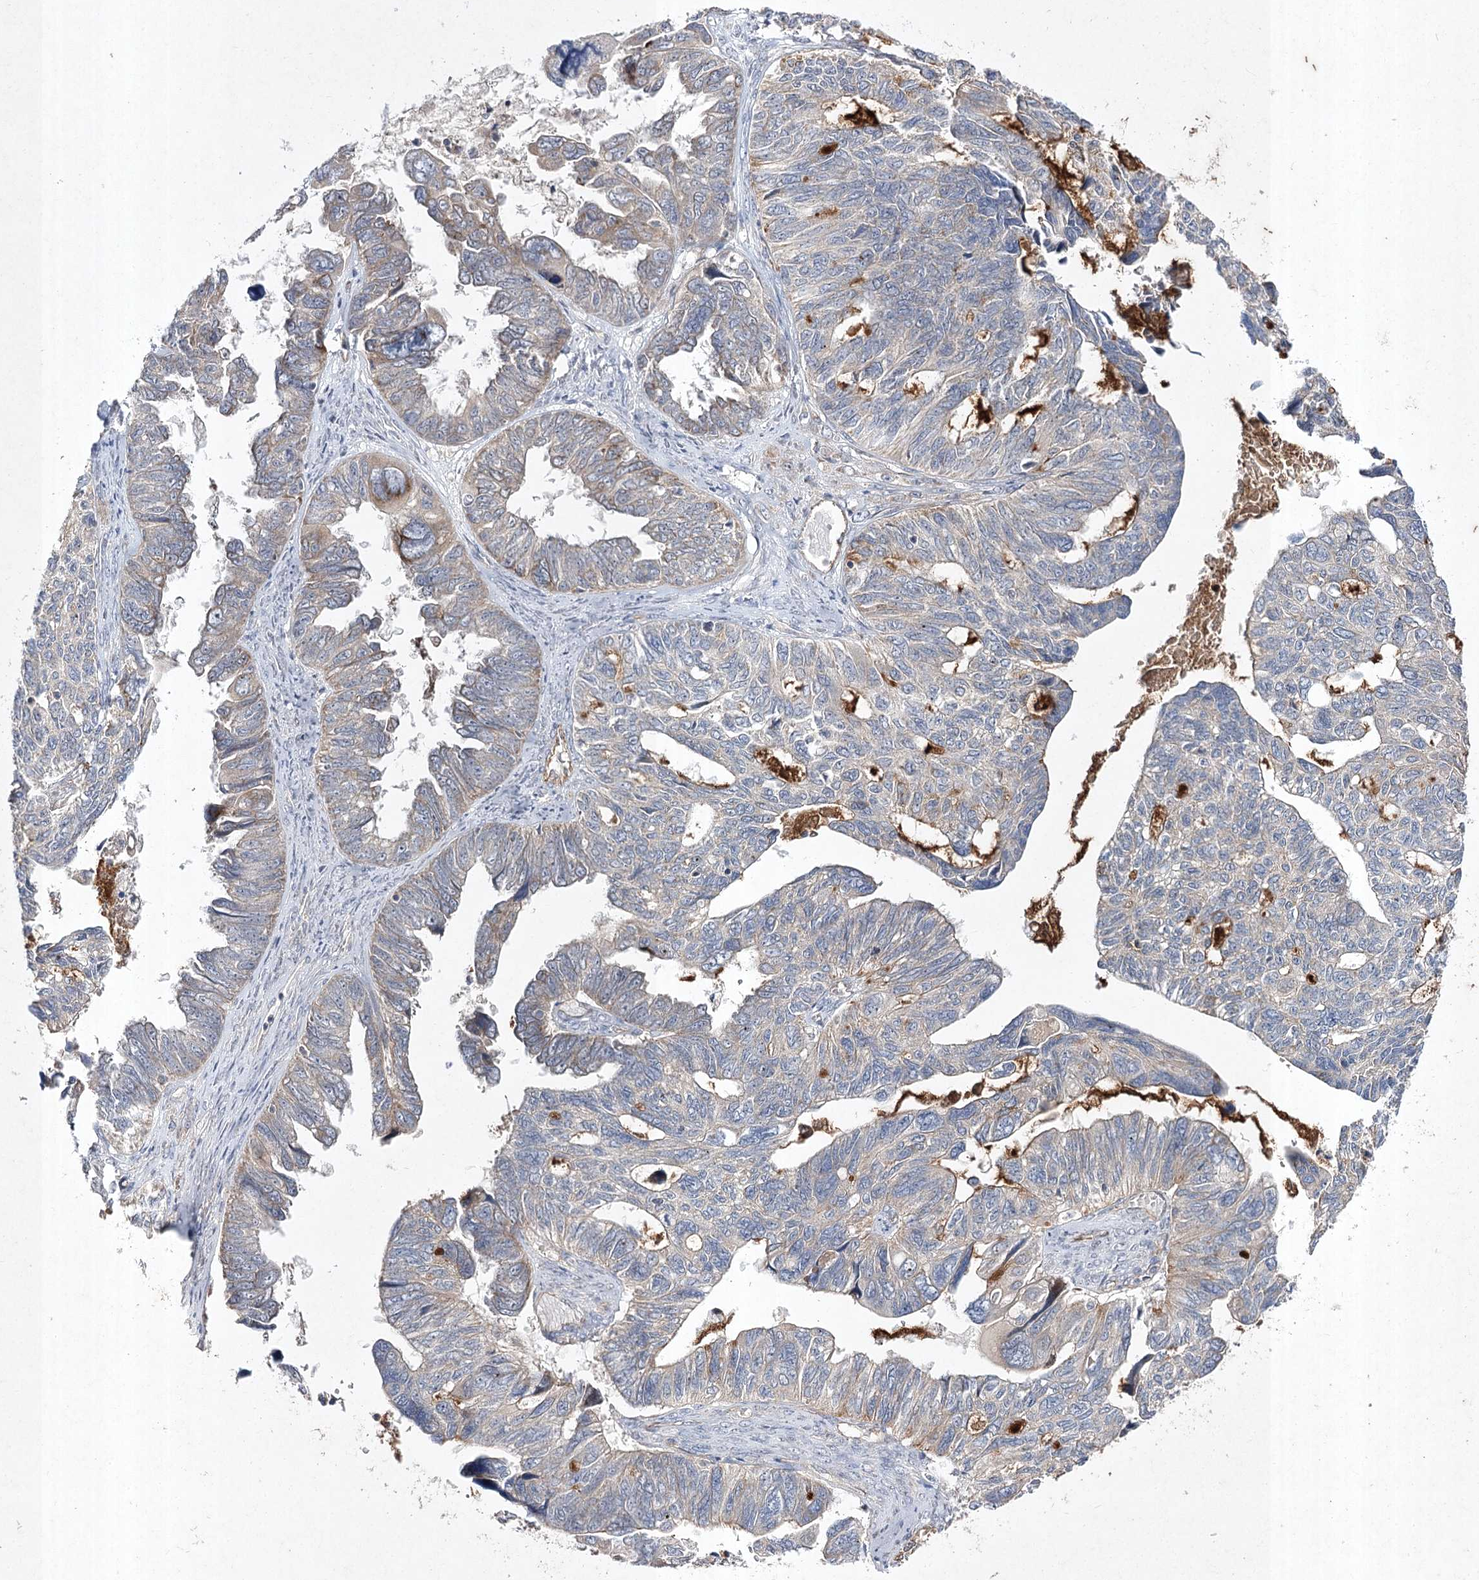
{"staining": {"intensity": "negative", "quantity": "none", "location": "none"}, "tissue": "ovarian cancer", "cell_type": "Tumor cells", "image_type": "cancer", "snomed": [{"axis": "morphology", "description": "Cystadenocarcinoma, serous, NOS"}, {"axis": "topography", "description": "Ovary"}], "caption": "Immunohistochemistry histopathology image of serous cystadenocarcinoma (ovarian) stained for a protein (brown), which shows no expression in tumor cells.", "gene": "FANCL", "patient": {"sex": "female", "age": 79}}